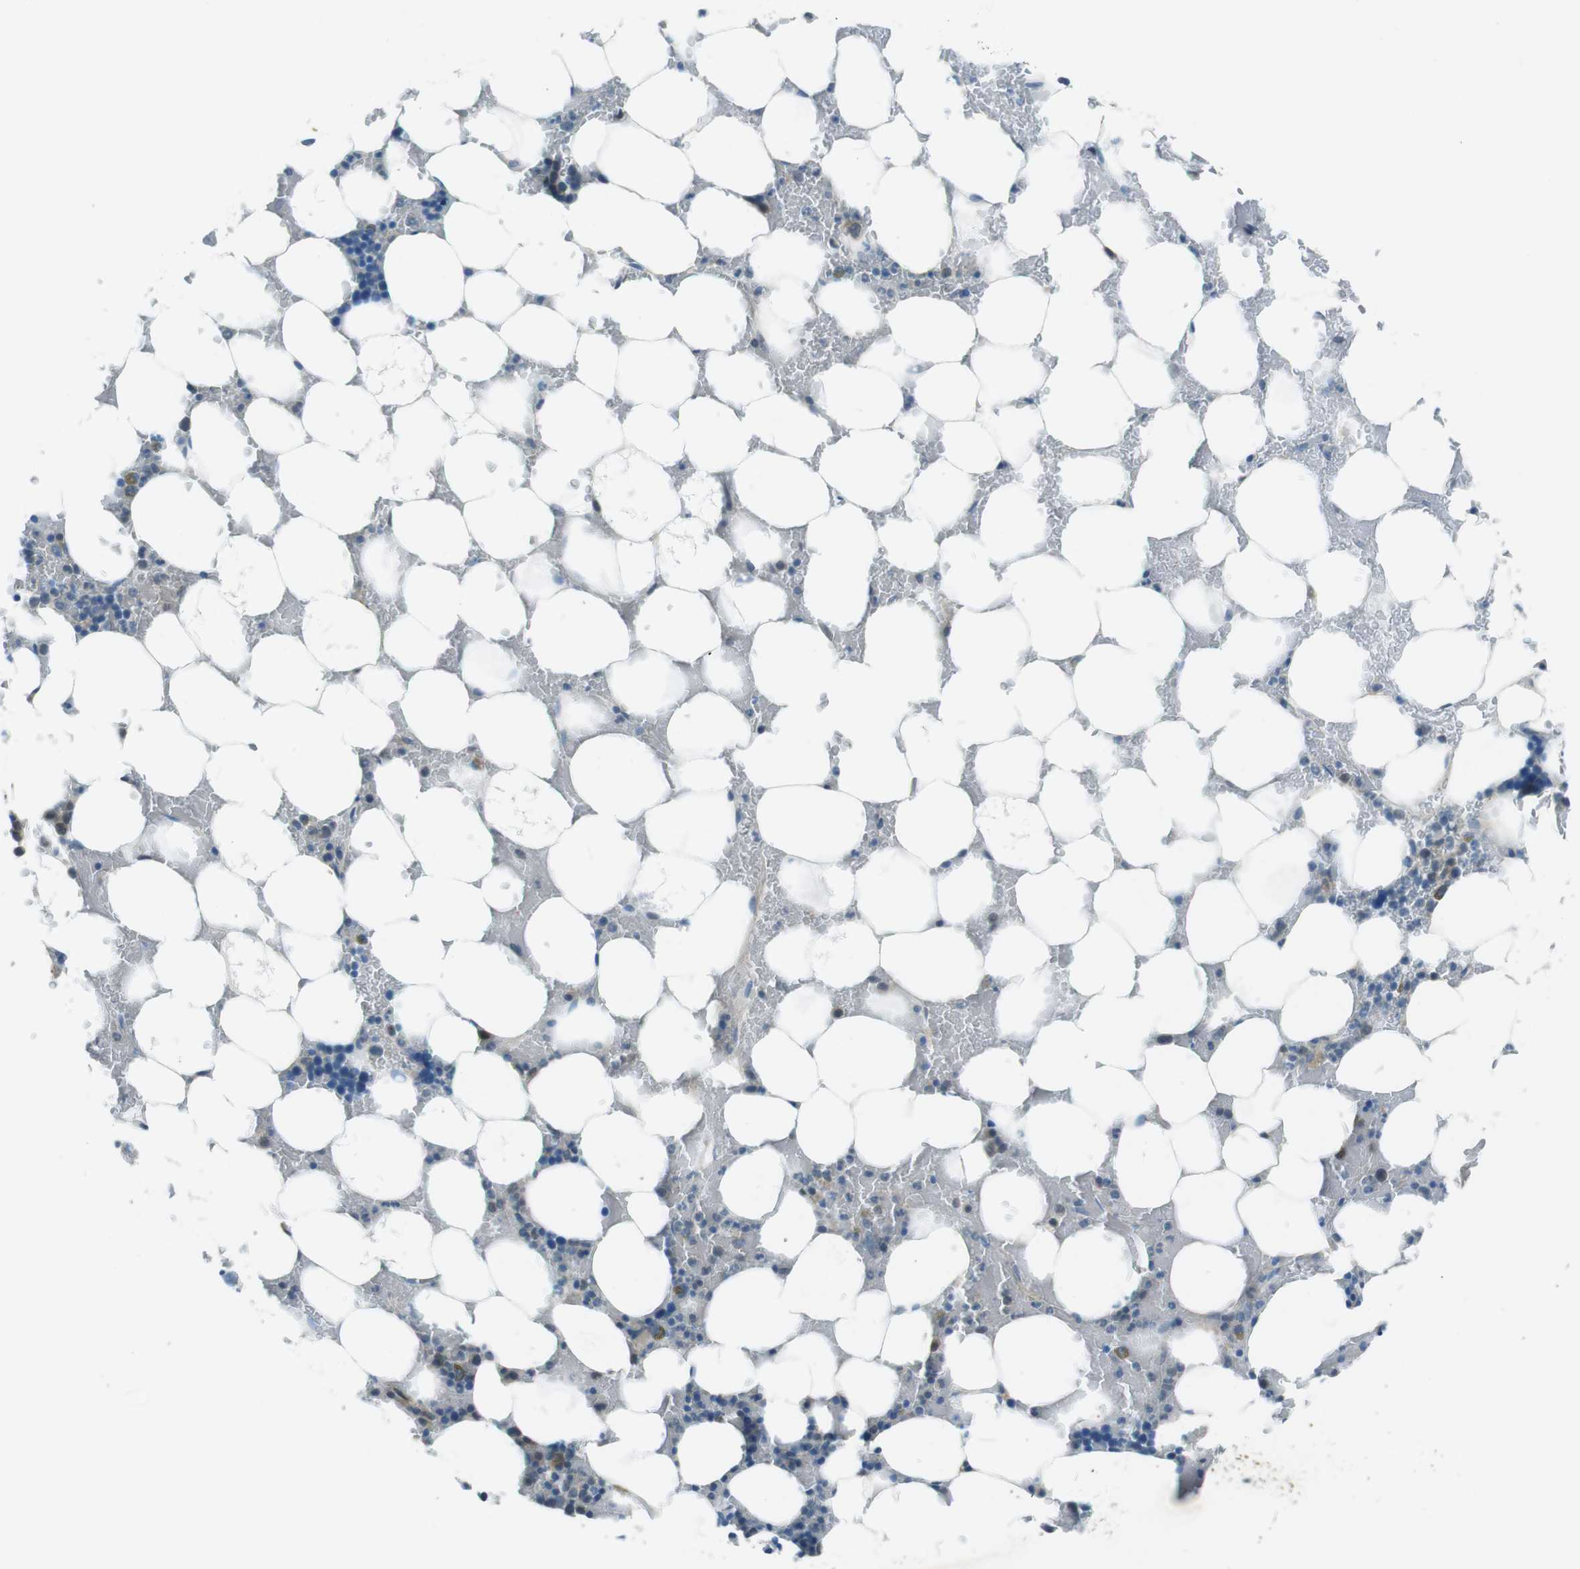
{"staining": {"intensity": "weak", "quantity": "<25%", "location": "cytoplasmic/membranous"}, "tissue": "bone marrow", "cell_type": "Hematopoietic cells", "image_type": "normal", "snomed": [{"axis": "morphology", "description": "Normal tissue, NOS"}, {"axis": "topography", "description": "Bone marrow"}], "caption": "Hematopoietic cells are negative for protein expression in benign human bone marrow. (DAB immunohistochemistry, high magnification).", "gene": "MFAP3", "patient": {"sex": "female", "age": 73}}